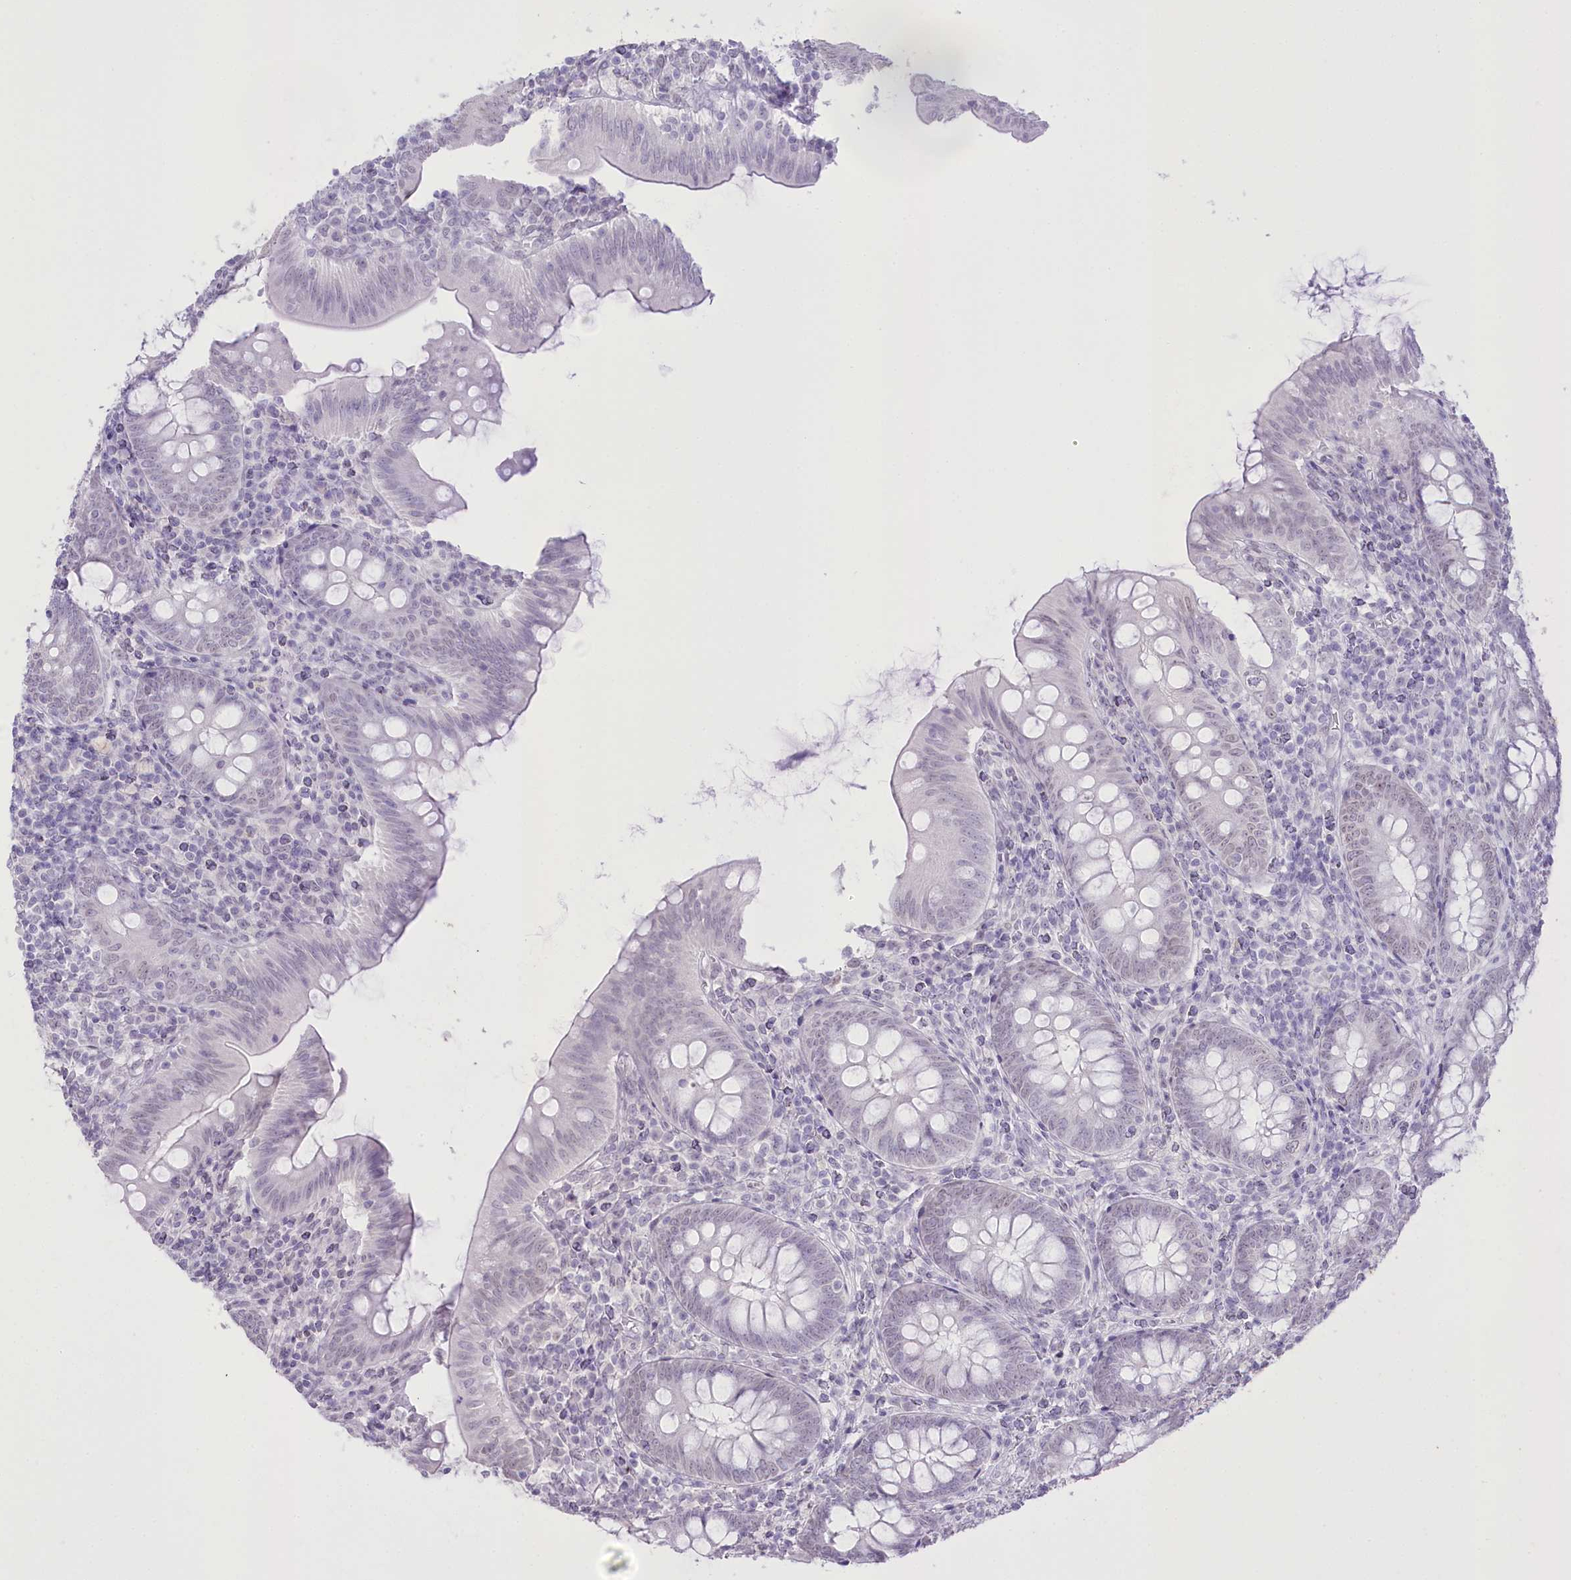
{"staining": {"intensity": "negative", "quantity": "none", "location": "none"}, "tissue": "appendix", "cell_type": "Glandular cells", "image_type": "normal", "snomed": [{"axis": "morphology", "description": "Normal tissue, NOS"}, {"axis": "topography", "description": "Appendix"}], "caption": "The histopathology image displays no significant staining in glandular cells of appendix. The staining was performed using DAB to visualize the protein expression in brown, while the nuclei were stained in blue with hematoxylin (Magnification: 20x).", "gene": "SLC39A10", "patient": {"sex": "male", "age": 14}}